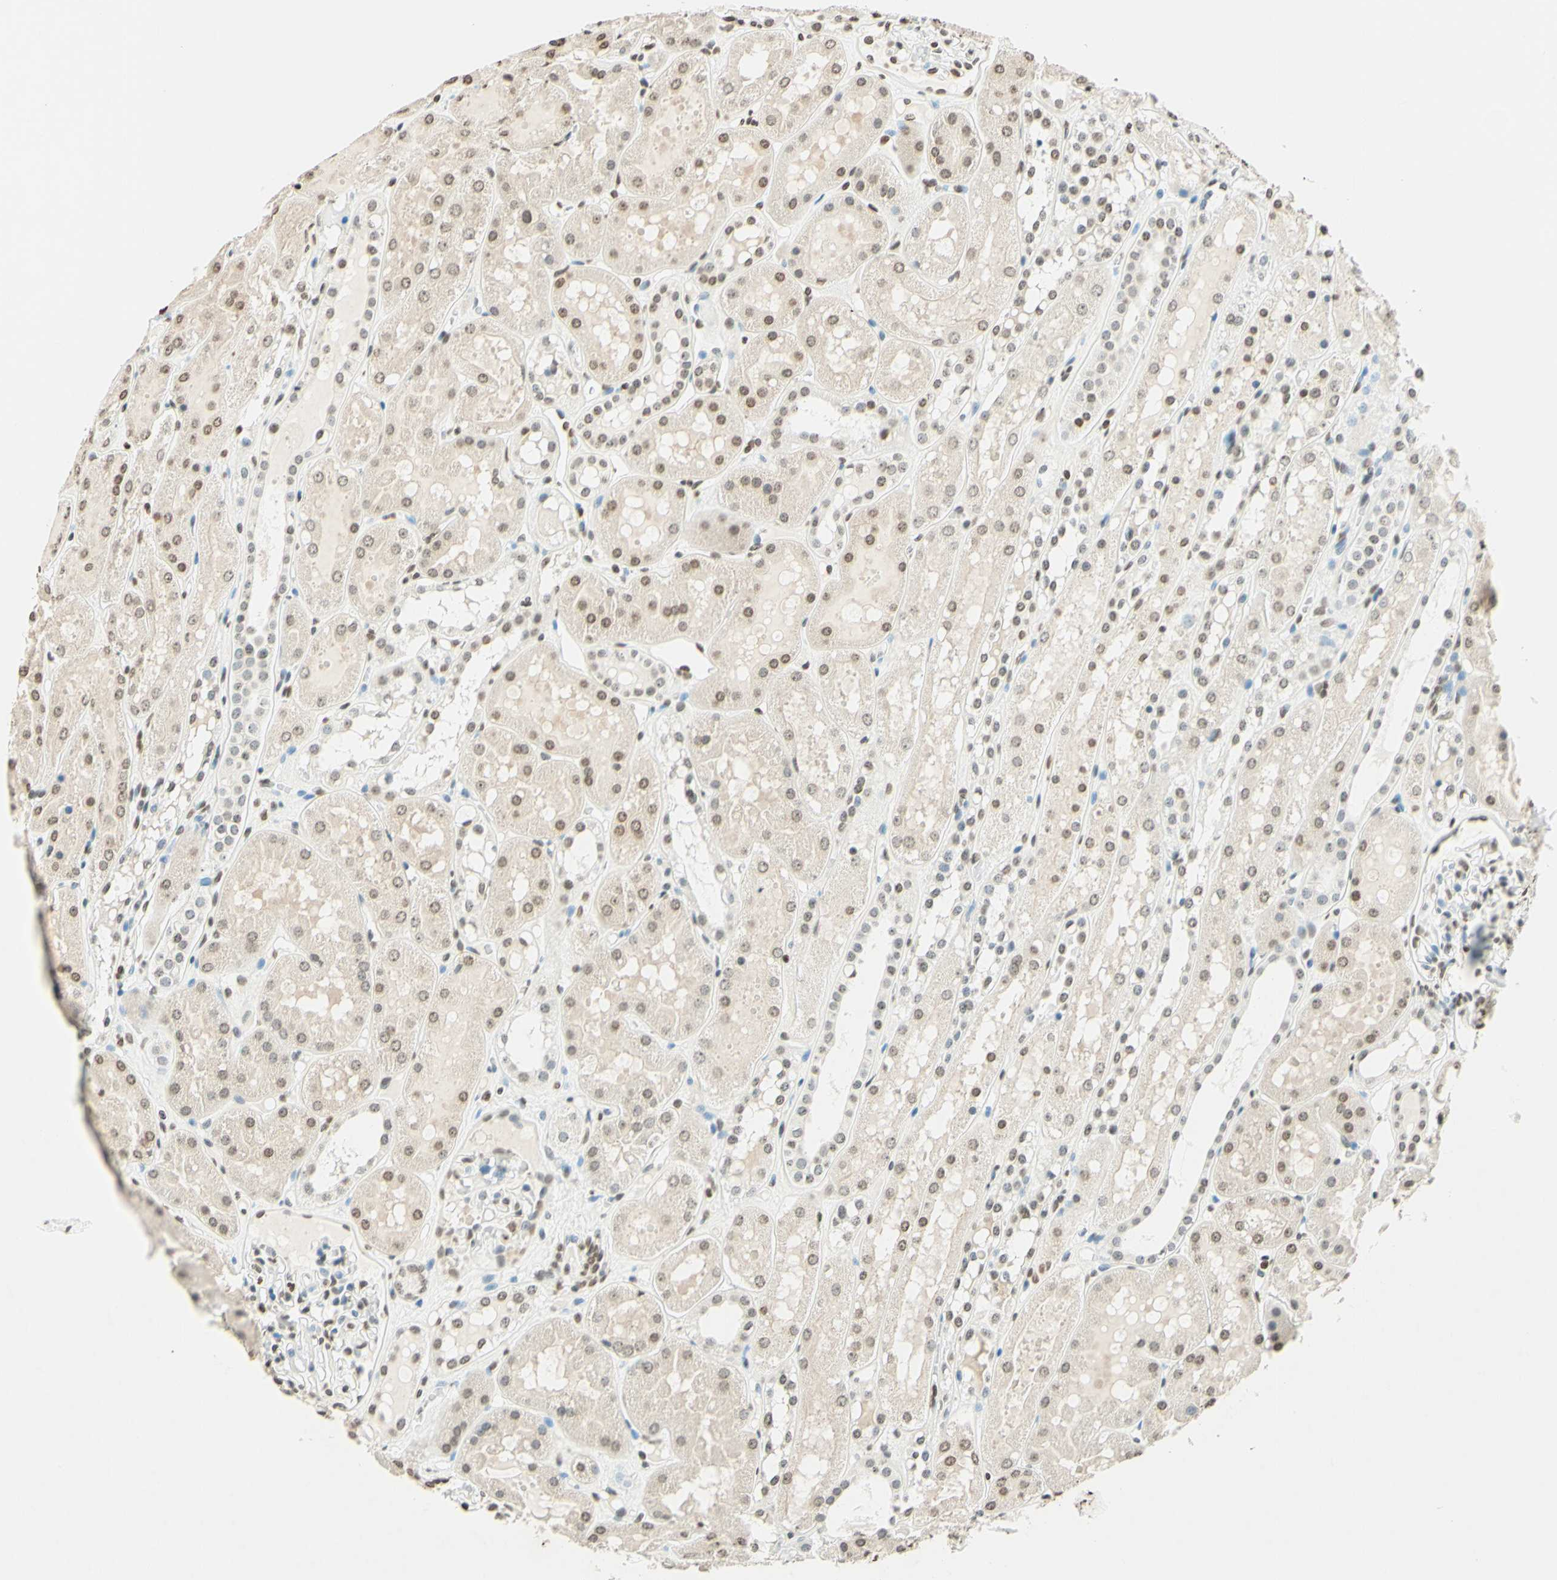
{"staining": {"intensity": "moderate", "quantity": "25%-75%", "location": "nuclear"}, "tissue": "kidney", "cell_type": "Cells in glomeruli", "image_type": "normal", "snomed": [{"axis": "morphology", "description": "Normal tissue, NOS"}, {"axis": "topography", "description": "Kidney"}, {"axis": "topography", "description": "Urinary bladder"}], "caption": "Normal kidney demonstrates moderate nuclear staining in approximately 25%-75% of cells in glomeruli, visualized by immunohistochemistry.", "gene": "MSH2", "patient": {"sex": "male", "age": 16}}